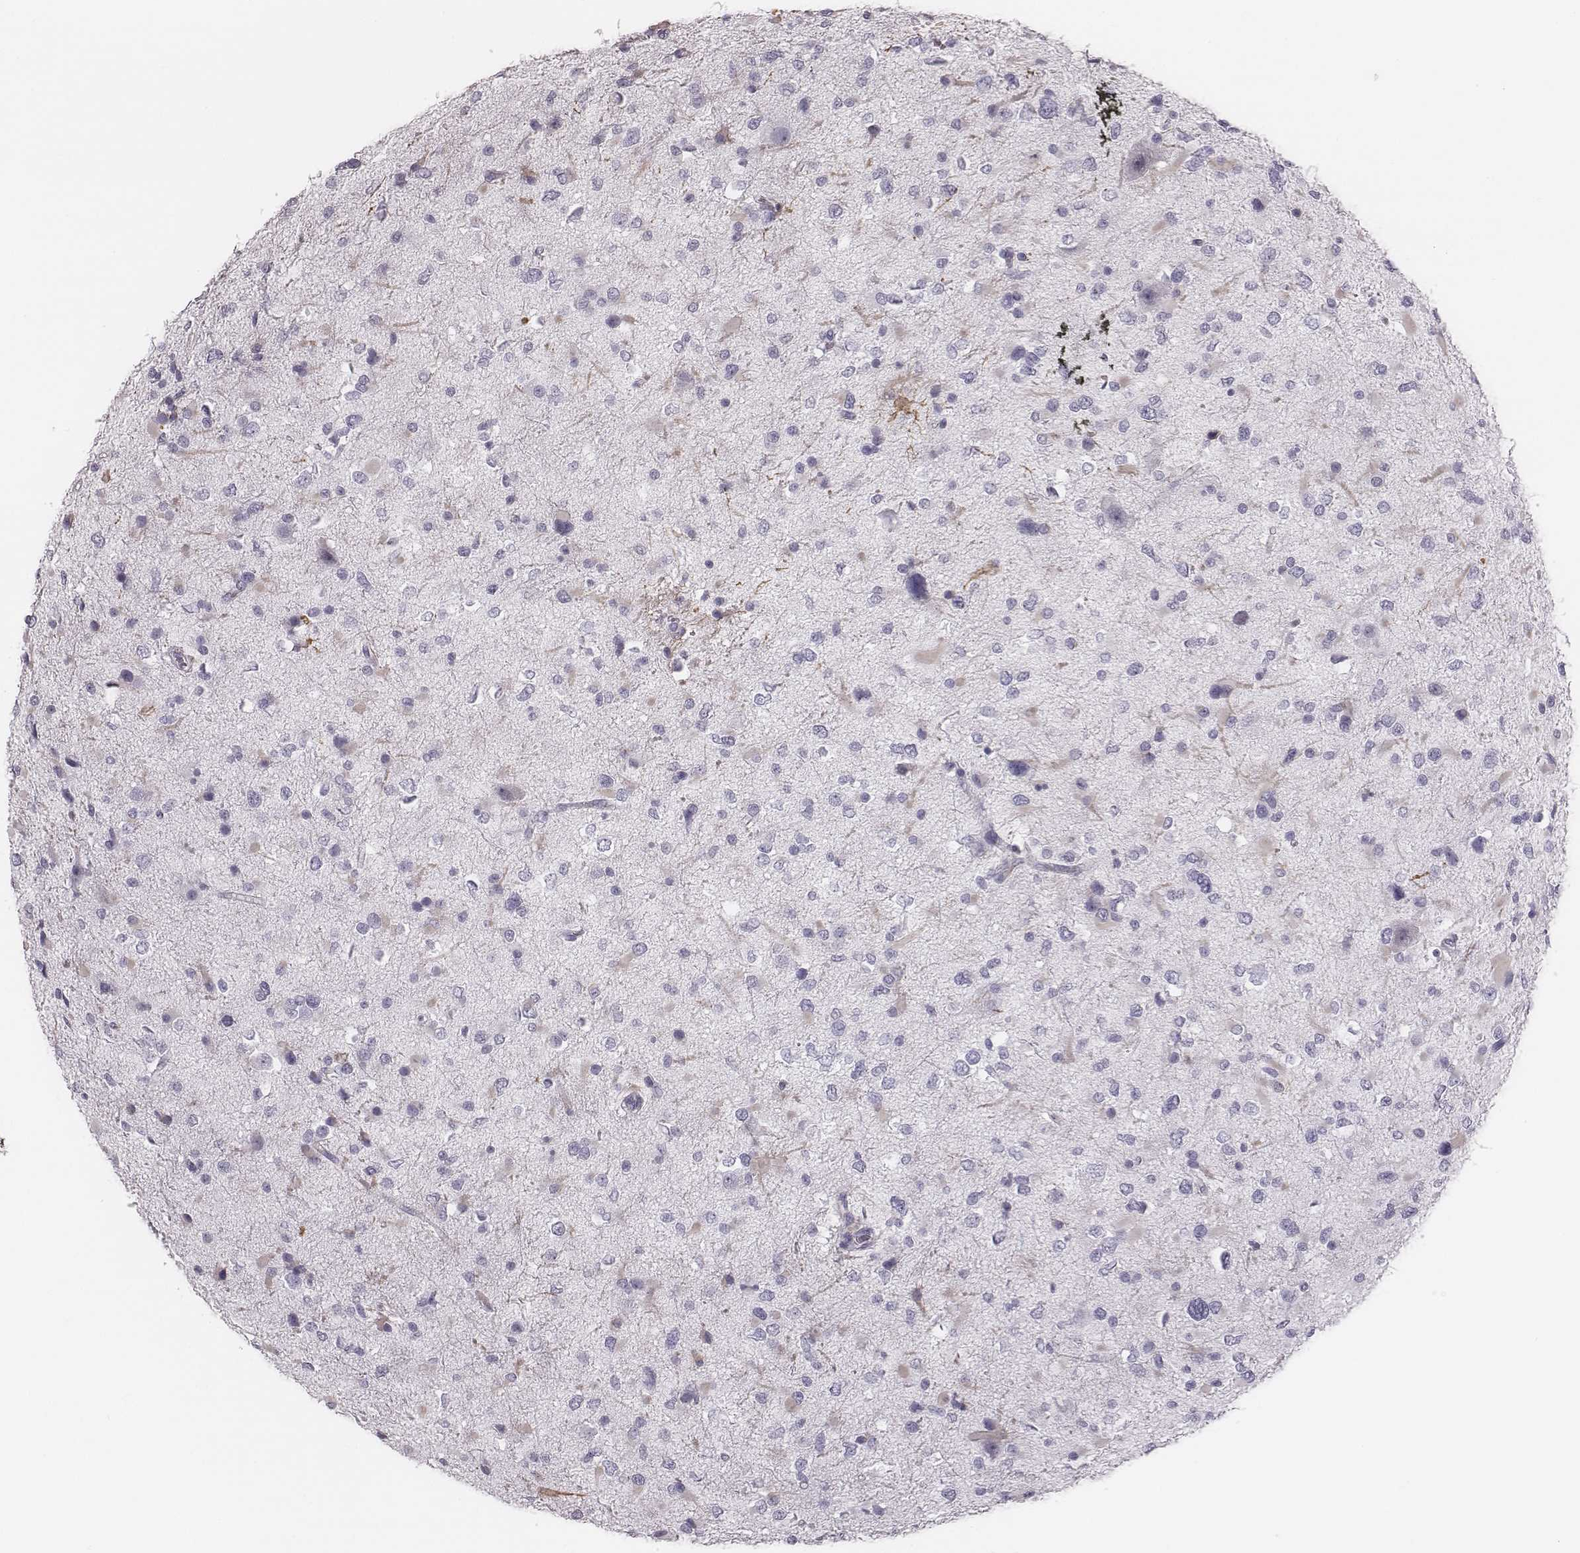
{"staining": {"intensity": "negative", "quantity": "none", "location": "none"}, "tissue": "glioma", "cell_type": "Tumor cells", "image_type": "cancer", "snomed": [{"axis": "morphology", "description": "Glioma, malignant, Low grade"}, {"axis": "topography", "description": "Brain"}], "caption": "An image of human glioma is negative for staining in tumor cells.", "gene": "ZNF365", "patient": {"sex": "female", "age": 32}}